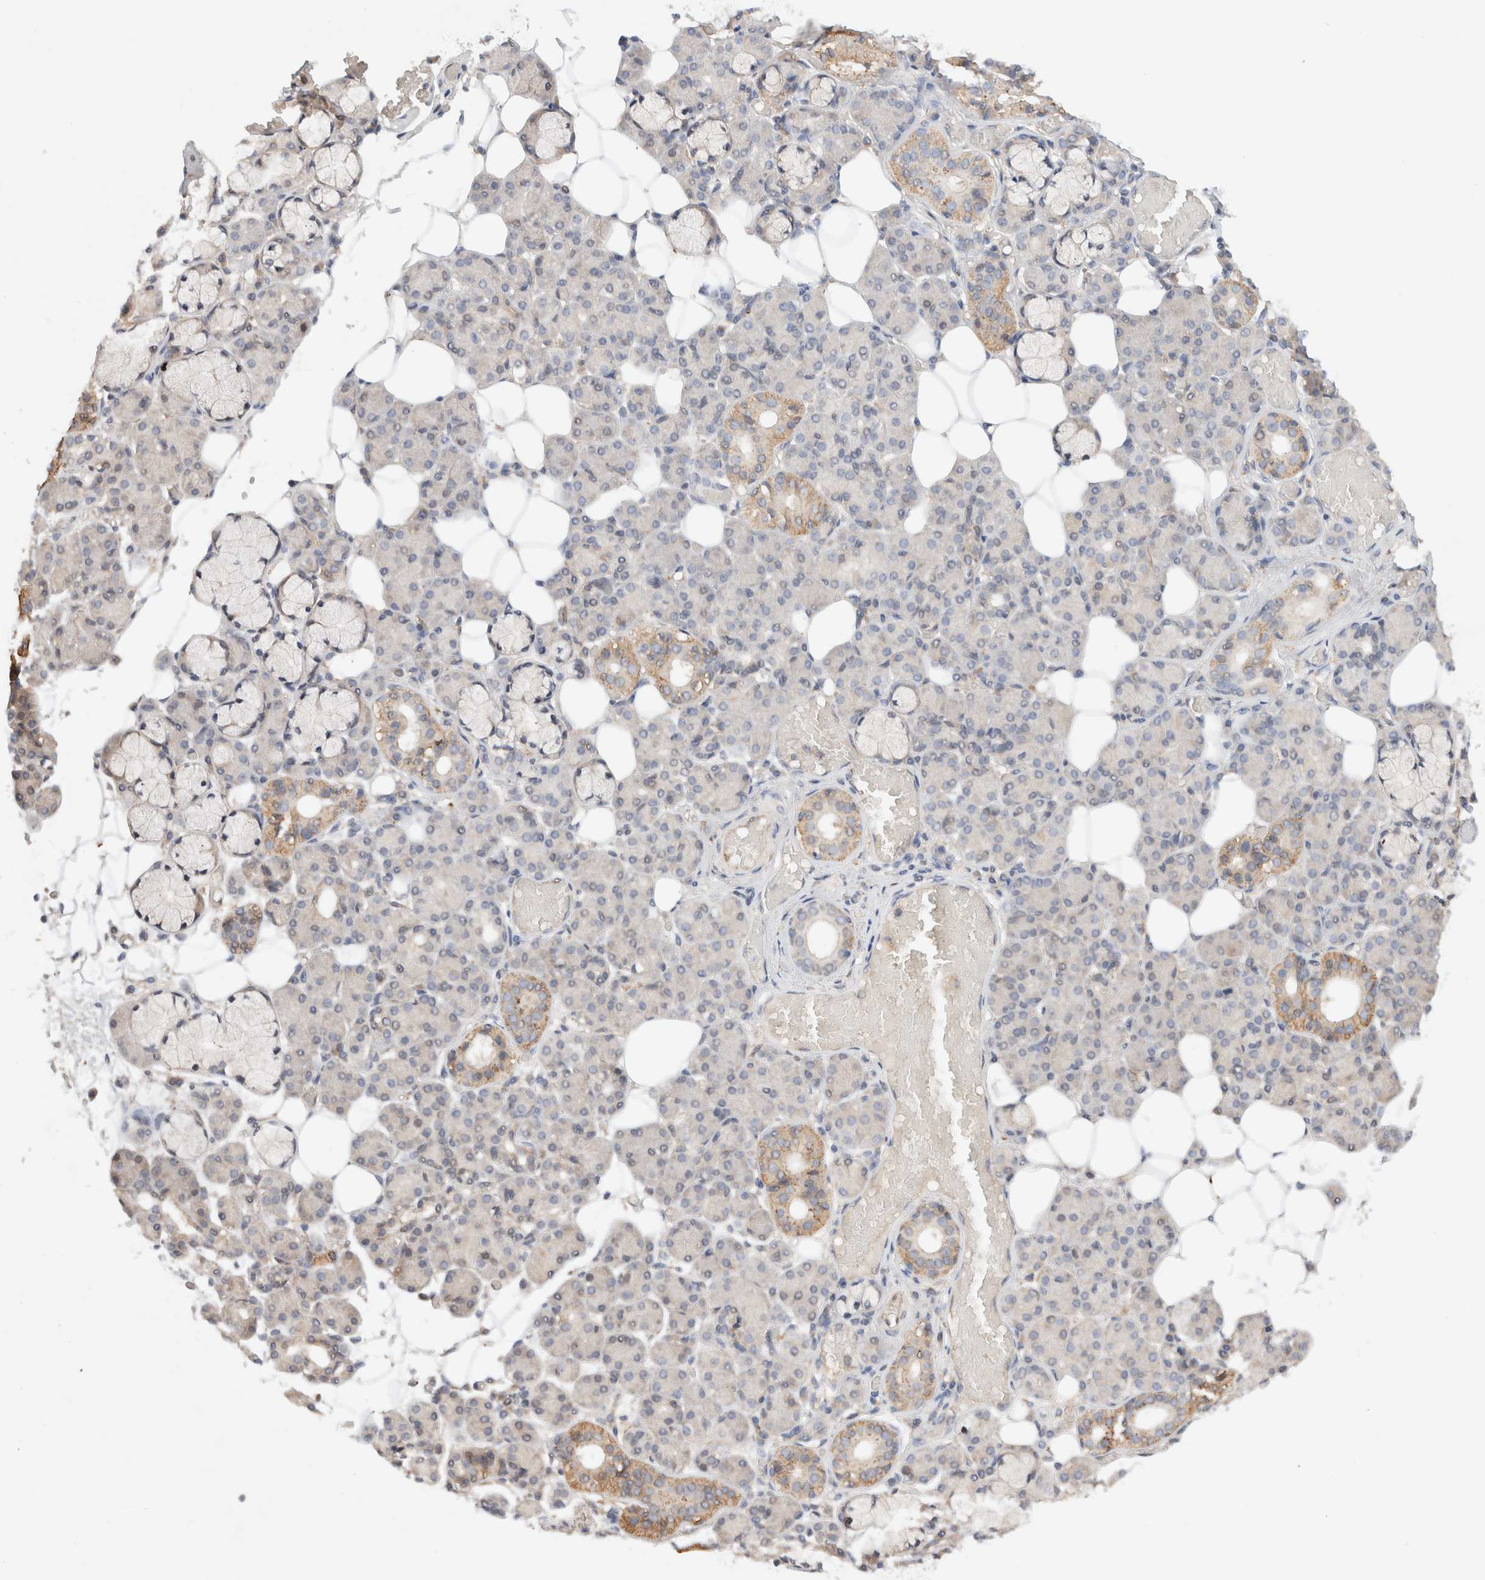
{"staining": {"intensity": "moderate", "quantity": "<25%", "location": "cytoplasmic/membranous"}, "tissue": "salivary gland", "cell_type": "Glandular cells", "image_type": "normal", "snomed": [{"axis": "morphology", "description": "Normal tissue, NOS"}, {"axis": "topography", "description": "Salivary gland"}], "caption": "IHC of unremarkable human salivary gland exhibits low levels of moderate cytoplasmic/membranous positivity in about <25% of glandular cells. The protein of interest is shown in brown color, while the nuclei are stained blue.", "gene": "KLHL20", "patient": {"sex": "male", "age": 63}}